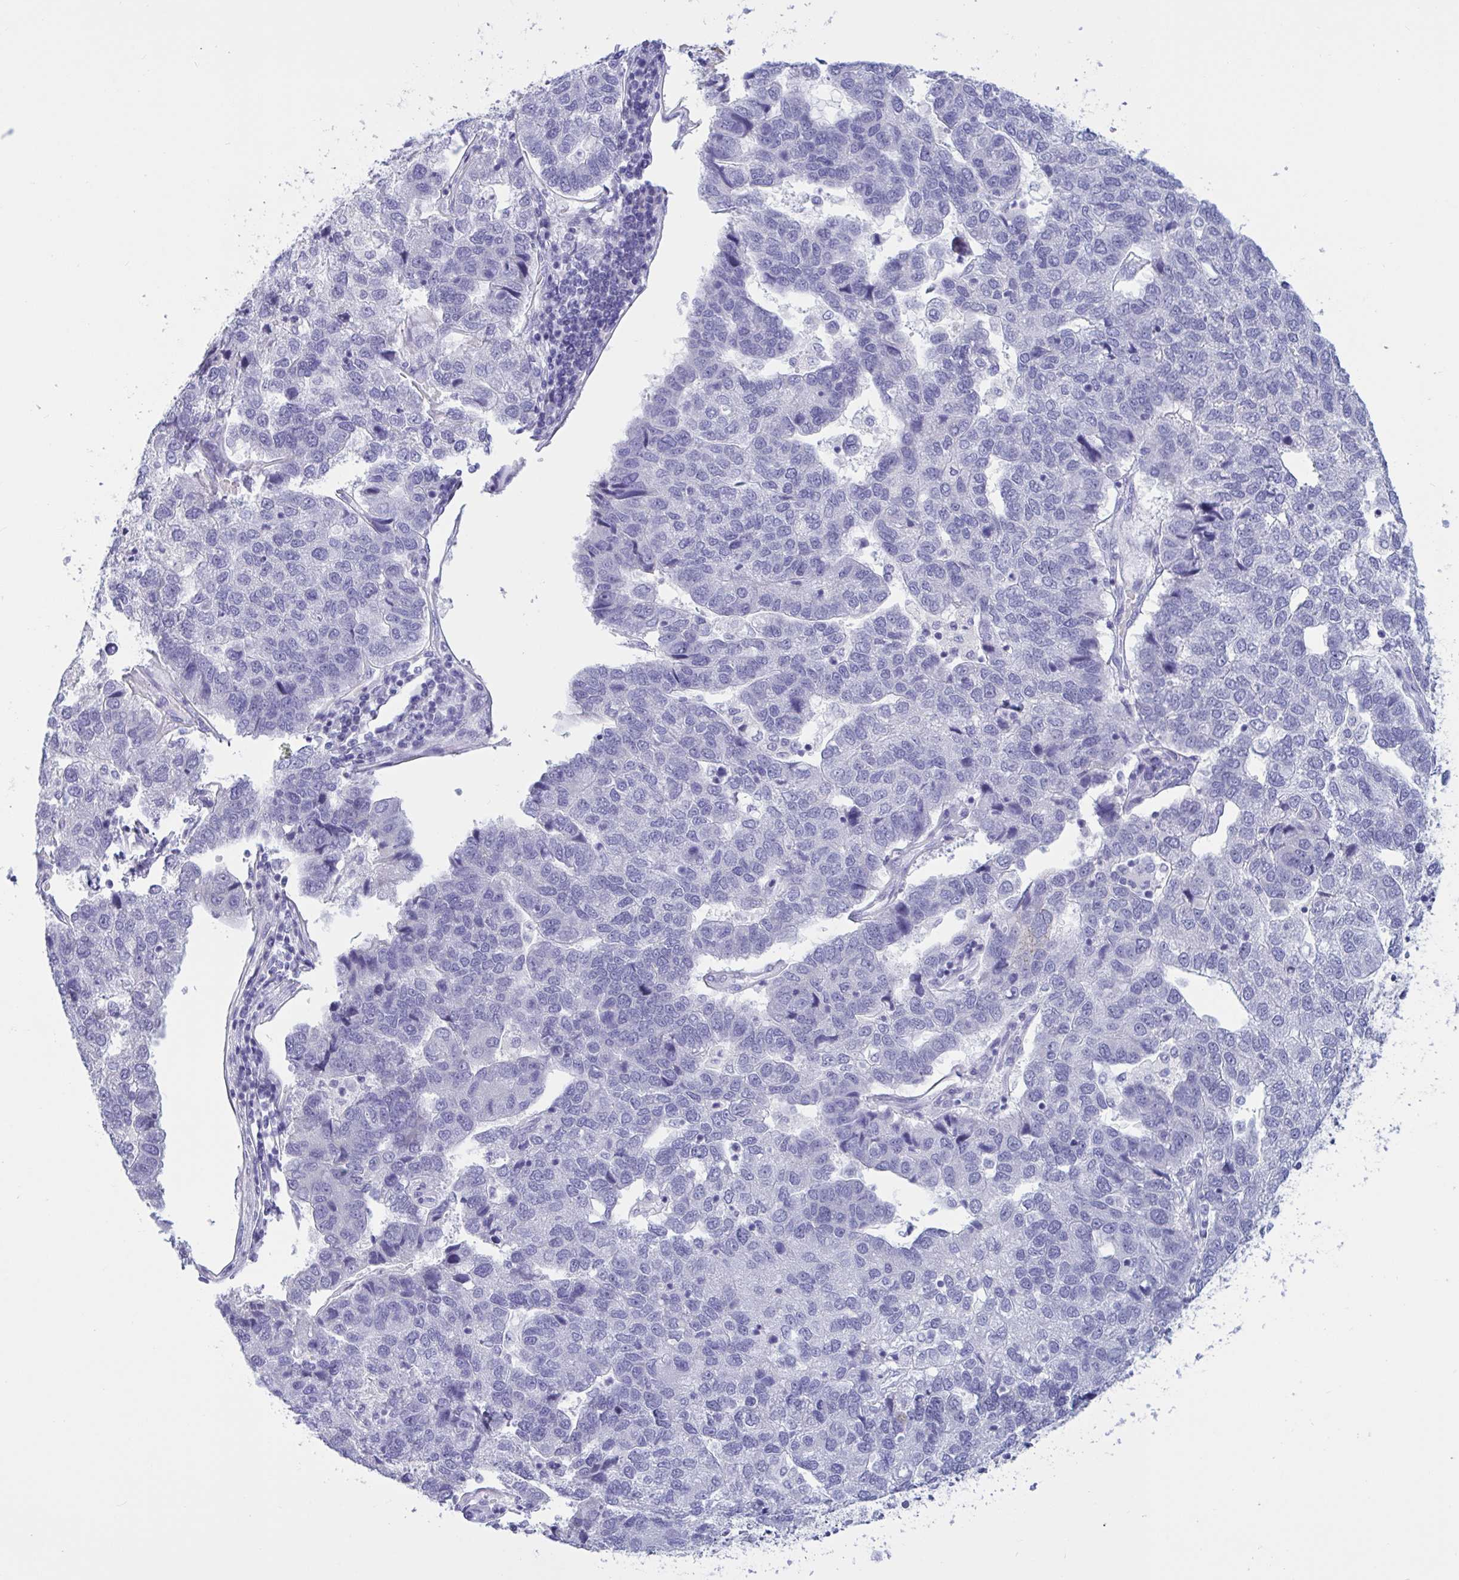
{"staining": {"intensity": "negative", "quantity": "none", "location": "none"}, "tissue": "pancreatic cancer", "cell_type": "Tumor cells", "image_type": "cancer", "snomed": [{"axis": "morphology", "description": "Adenocarcinoma, NOS"}, {"axis": "topography", "description": "Pancreas"}], "caption": "Tumor cells are negative for brown protein staining in pancreatic cancer (adenocarcinoma).", "gene": "OXLD1", "patient": {"sex": "female", "age": 61}}